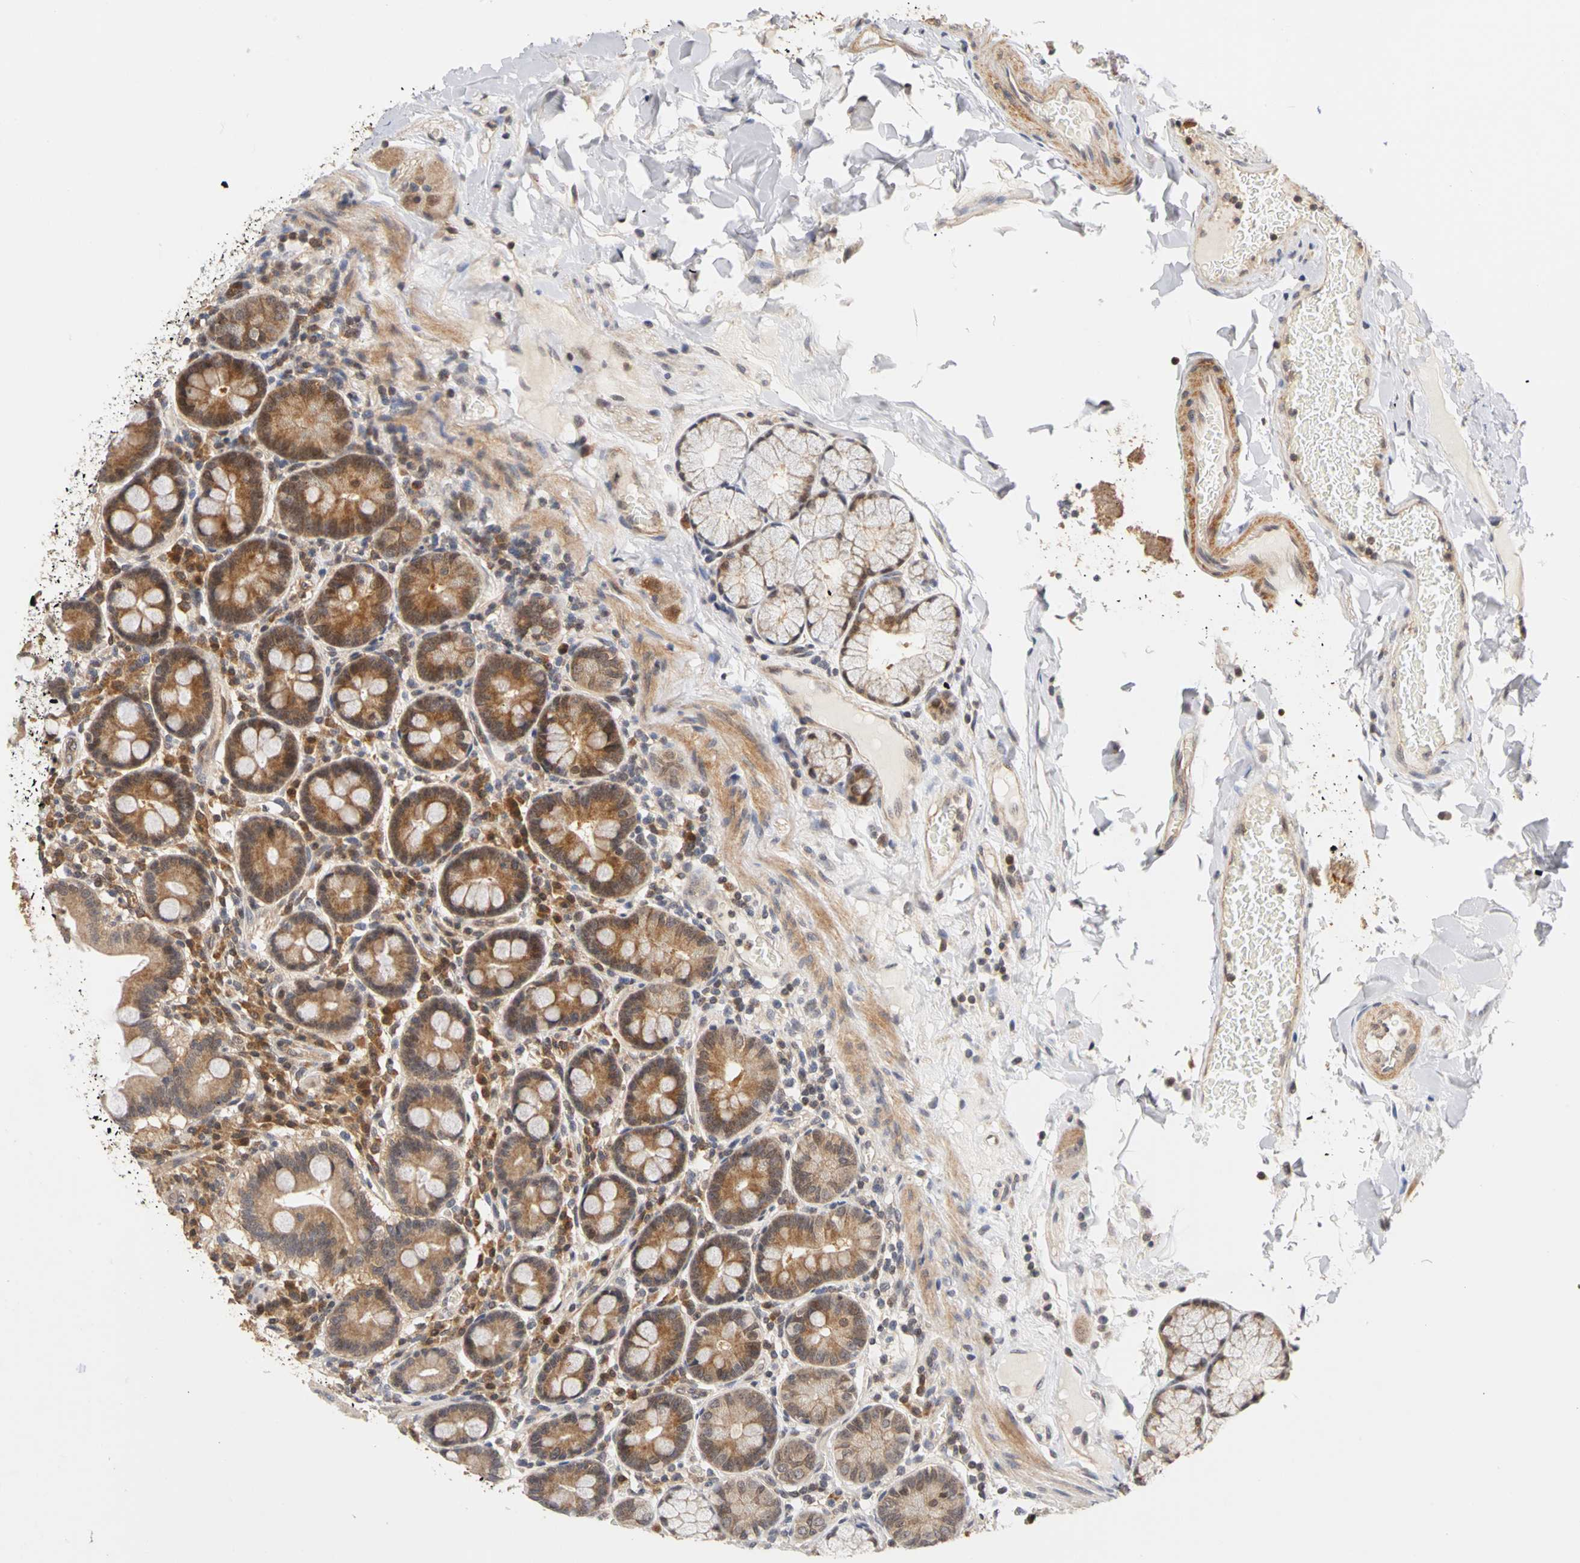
{"staining": {"intensity": "moderate", "quantity": ">75%", "location": "cytoplasmic/membranous,nuclear"}, "tissue": "duodenum", "cell_type": "Glandular cells", "image_type": "normal", "snomed": [{"axis": "morphology", "description": "Normal tissue, NOS"}, {"axis": "topography", "description": "Duodenum"}], "caption": "DAB (3,3'-diaminobenzidine) immunohistochemical staining of normal duodenum exhibits moderate cytoplasmic/membranous,nuclear protein staining in approximately >75% of glandular cells.", "gene": "UBE2M", "patient": {"sex": "male", "age": 50}}